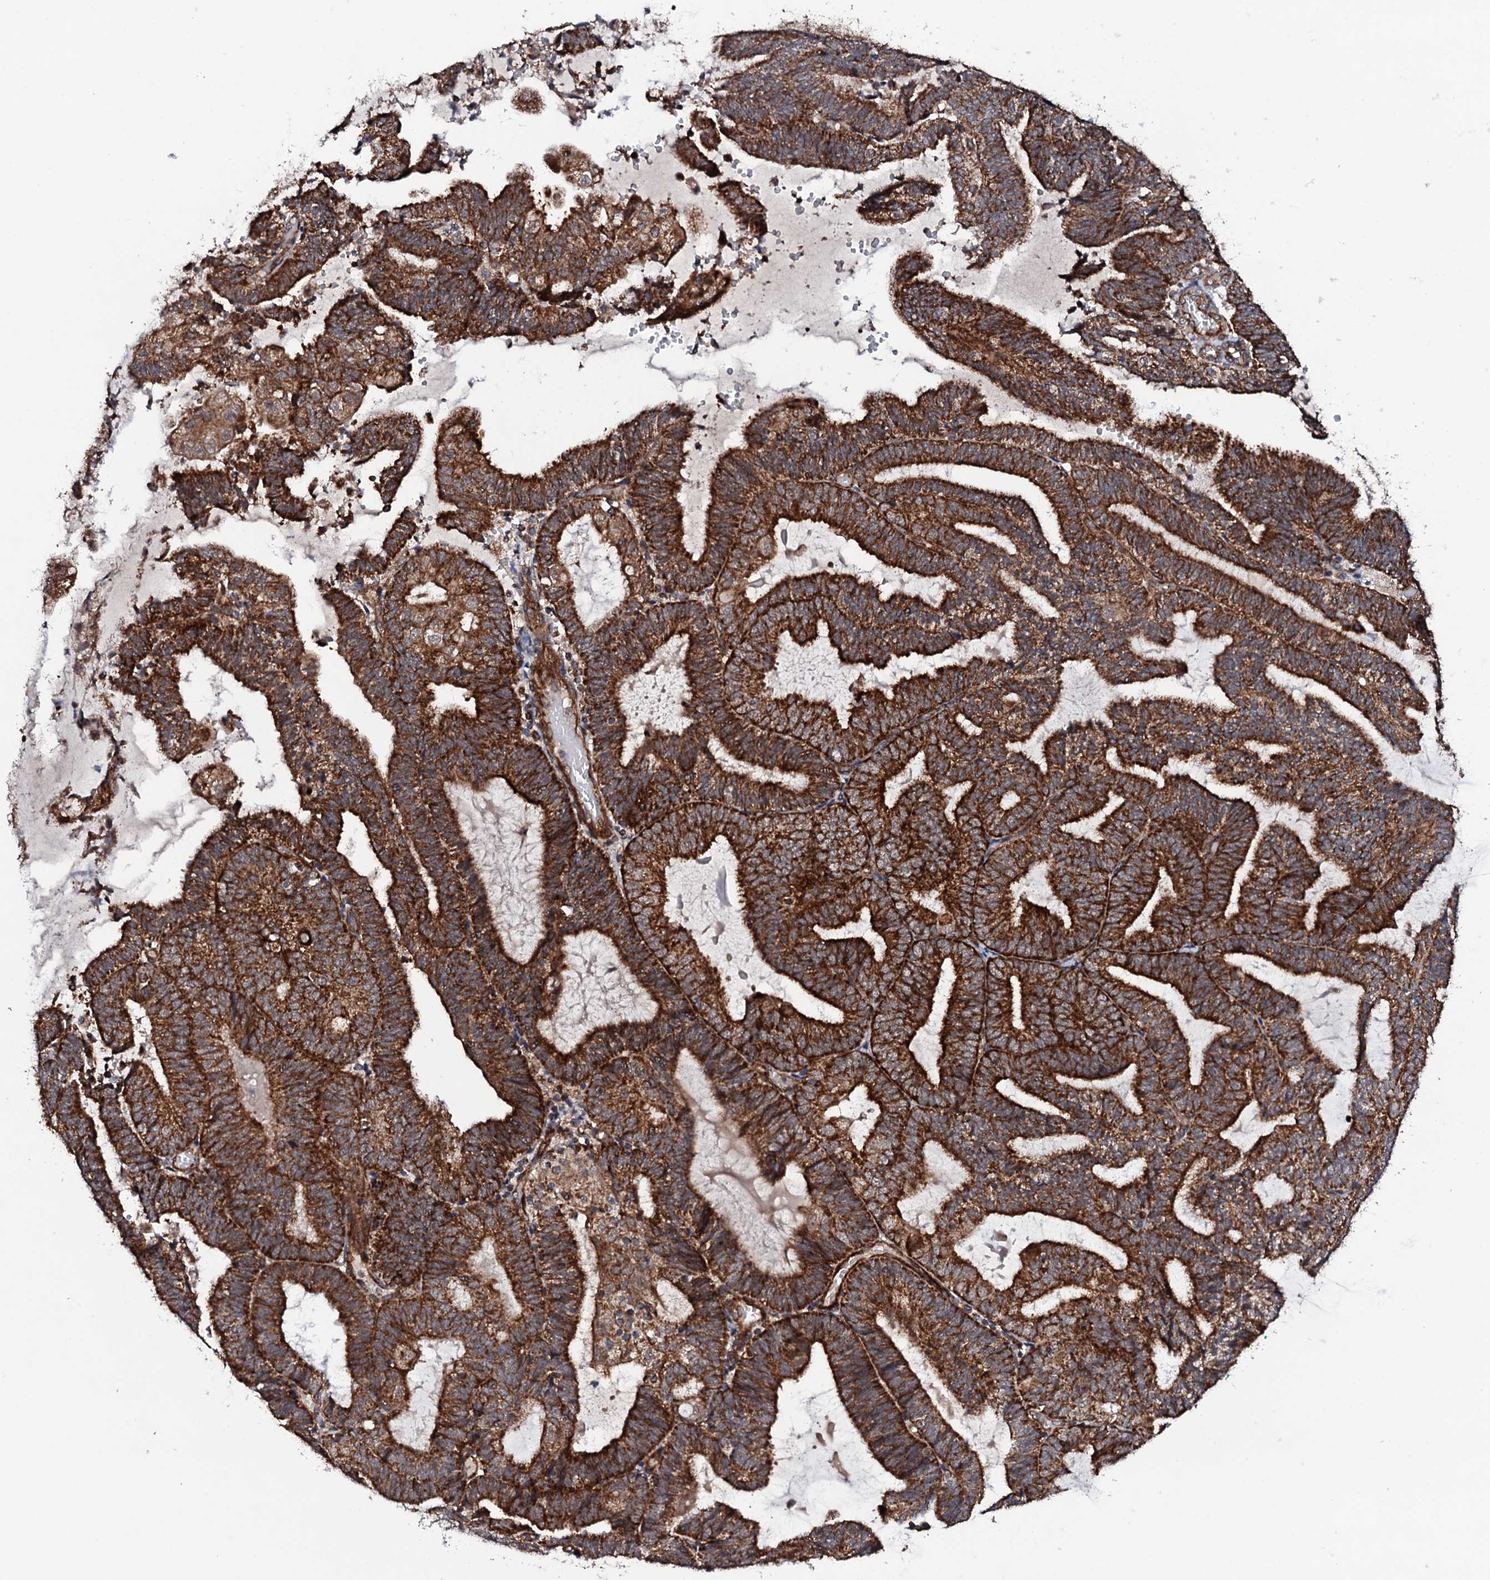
{"staining": {"intensity": "strong", "quantity": ">75%", "location": "cytoplasmic/membranous"}, "tissue": "endometrial cancer", "cell_type": "Tumor cells", "image_type": "cancer", "snomed": [{"axis": "morphology", "description": "Adenocarcinoma, NOS"}, {"axis": "topography", "description": "Endometrium"}], "caption": "This photomicrograph reveals immunohistochemistry staining of endometrial cancer (adenocarcinoma), with high strong cytoplasmic/membranous positivity in approximately >75% of tumor cells.", "gene": "MTIF3", "patient": {"sex": "female", "age": 81}}